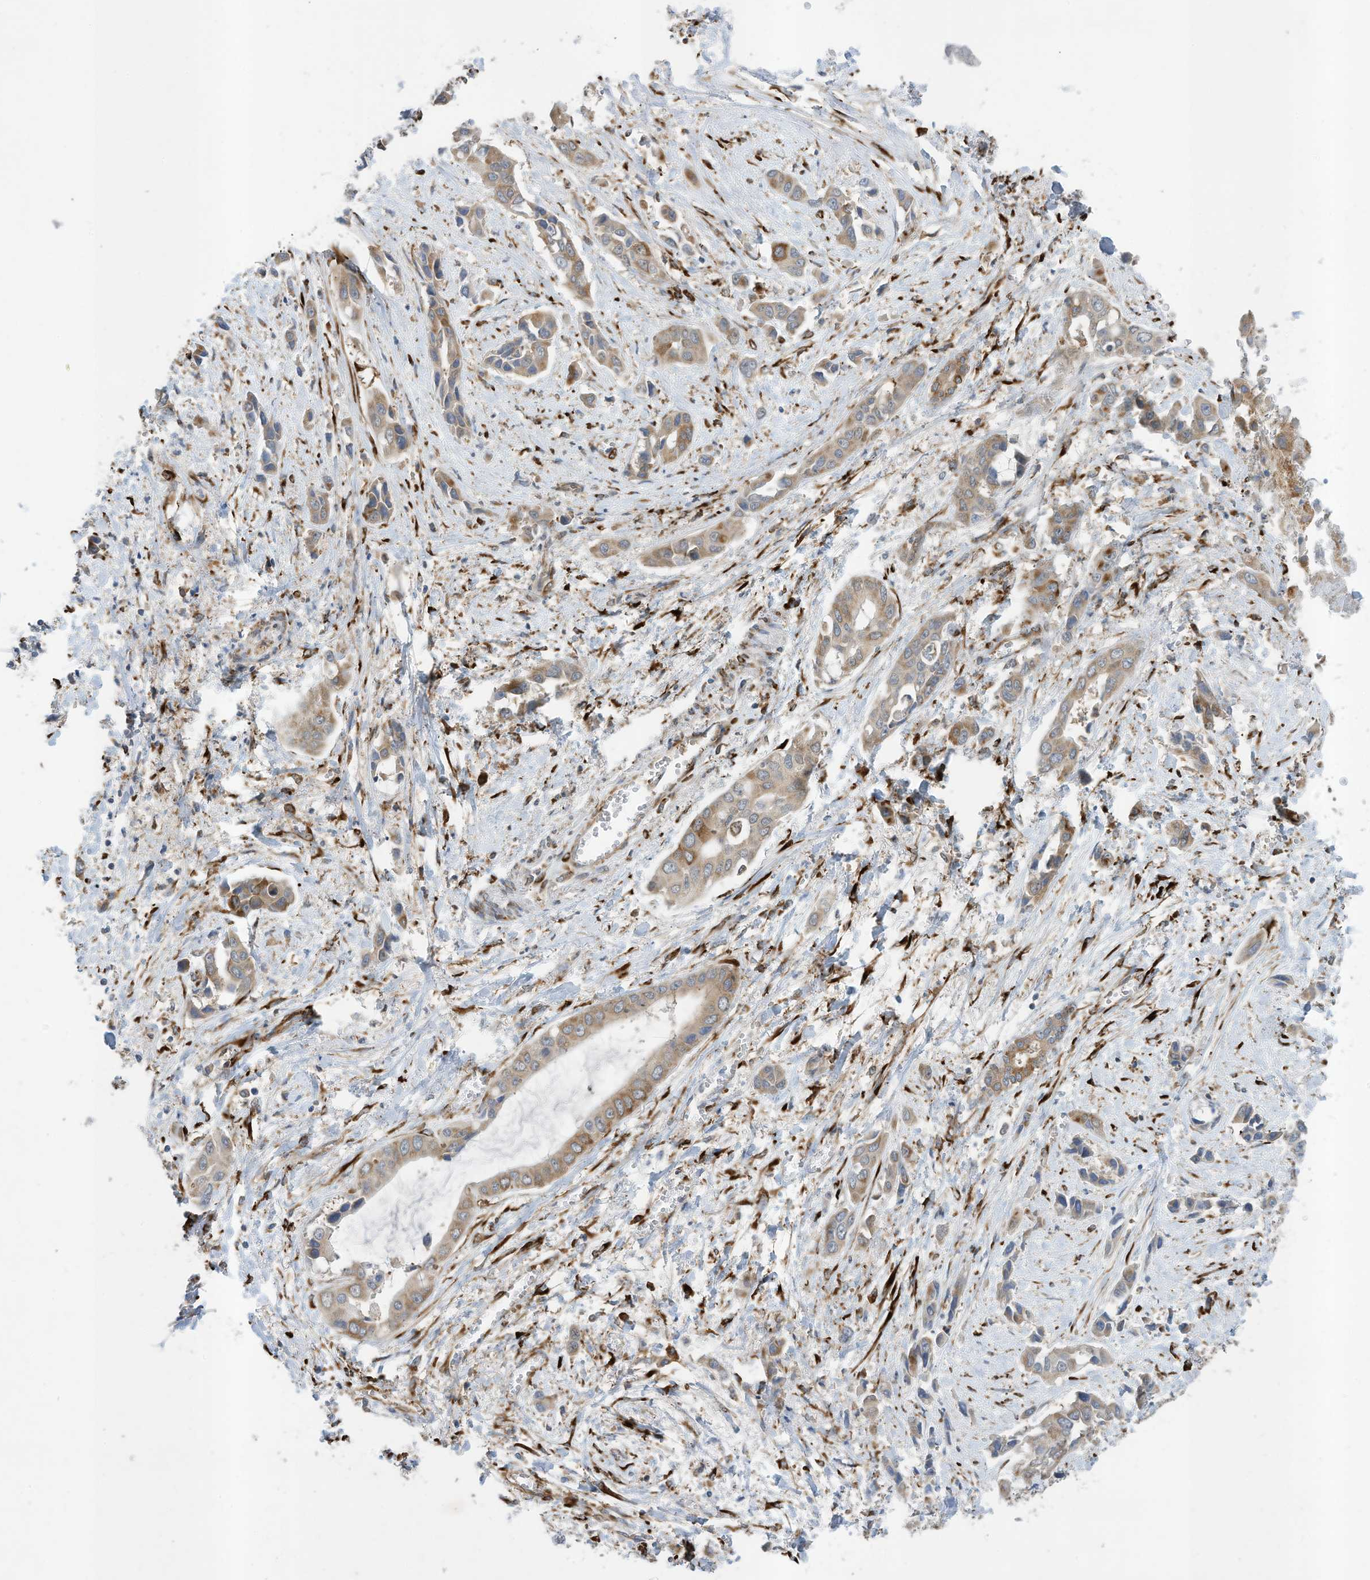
{"staining": {"intensity": "moderate", "quantity": "25%-75%", "location": "cytoplasmic/membranous"}, "tissue": "liver cancer", "cell_type": "Tumor cells", "image_type": "cancer", "snomed": [{"axis": "morphology", "description": "Cholangiocarcinoma"}, {"axis": "topography", "description": "Liver"}], "caption": "Immunohistochemistry (IHC) (DAB) staining of human liver cancer exhibits moderate cytoplasmic/membranous protein staining in approximately 25%-75% of tumor cells.", "gene": "ZBTB45", "patient": {"sex": "female", "age": 52}}